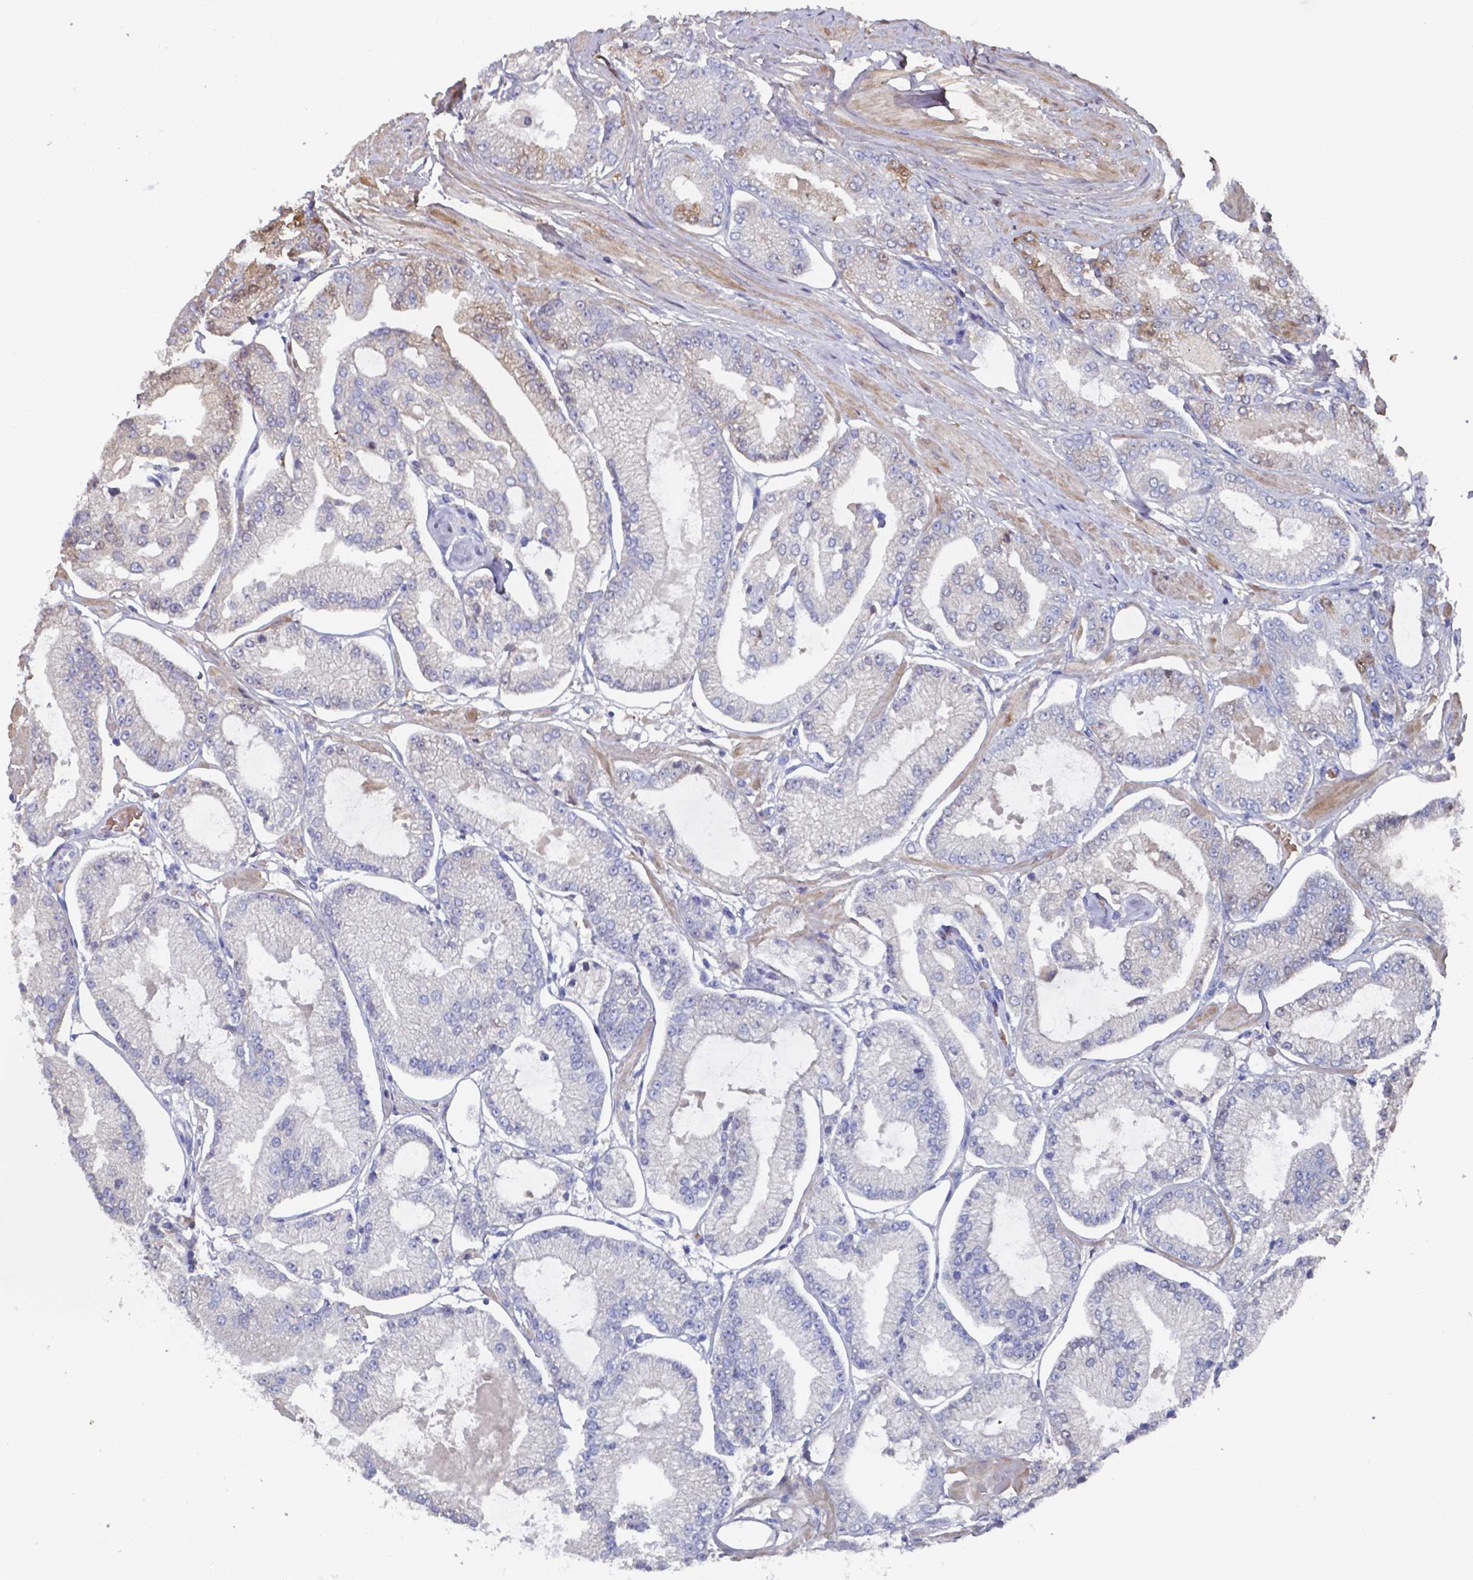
{"staining": {"intensity": "negative", "quantity": "none", "location": "none"}, "tissue": "prostate cancer", "cell_type": "Tumor cells", "image_type": "cancer", "snomed": [{"axis": "morphology", "description": "Adenocarcinoma, Low grade"}, {"axis": "topography", "description": "Prostate"}], "caption": "This is an IHC photomicrograph of prostate low-grade adenocarcinoma. There is no staining in tumor cells.", "gene": "BTBD17", "patient": {"sex": "male", "age": 55}}